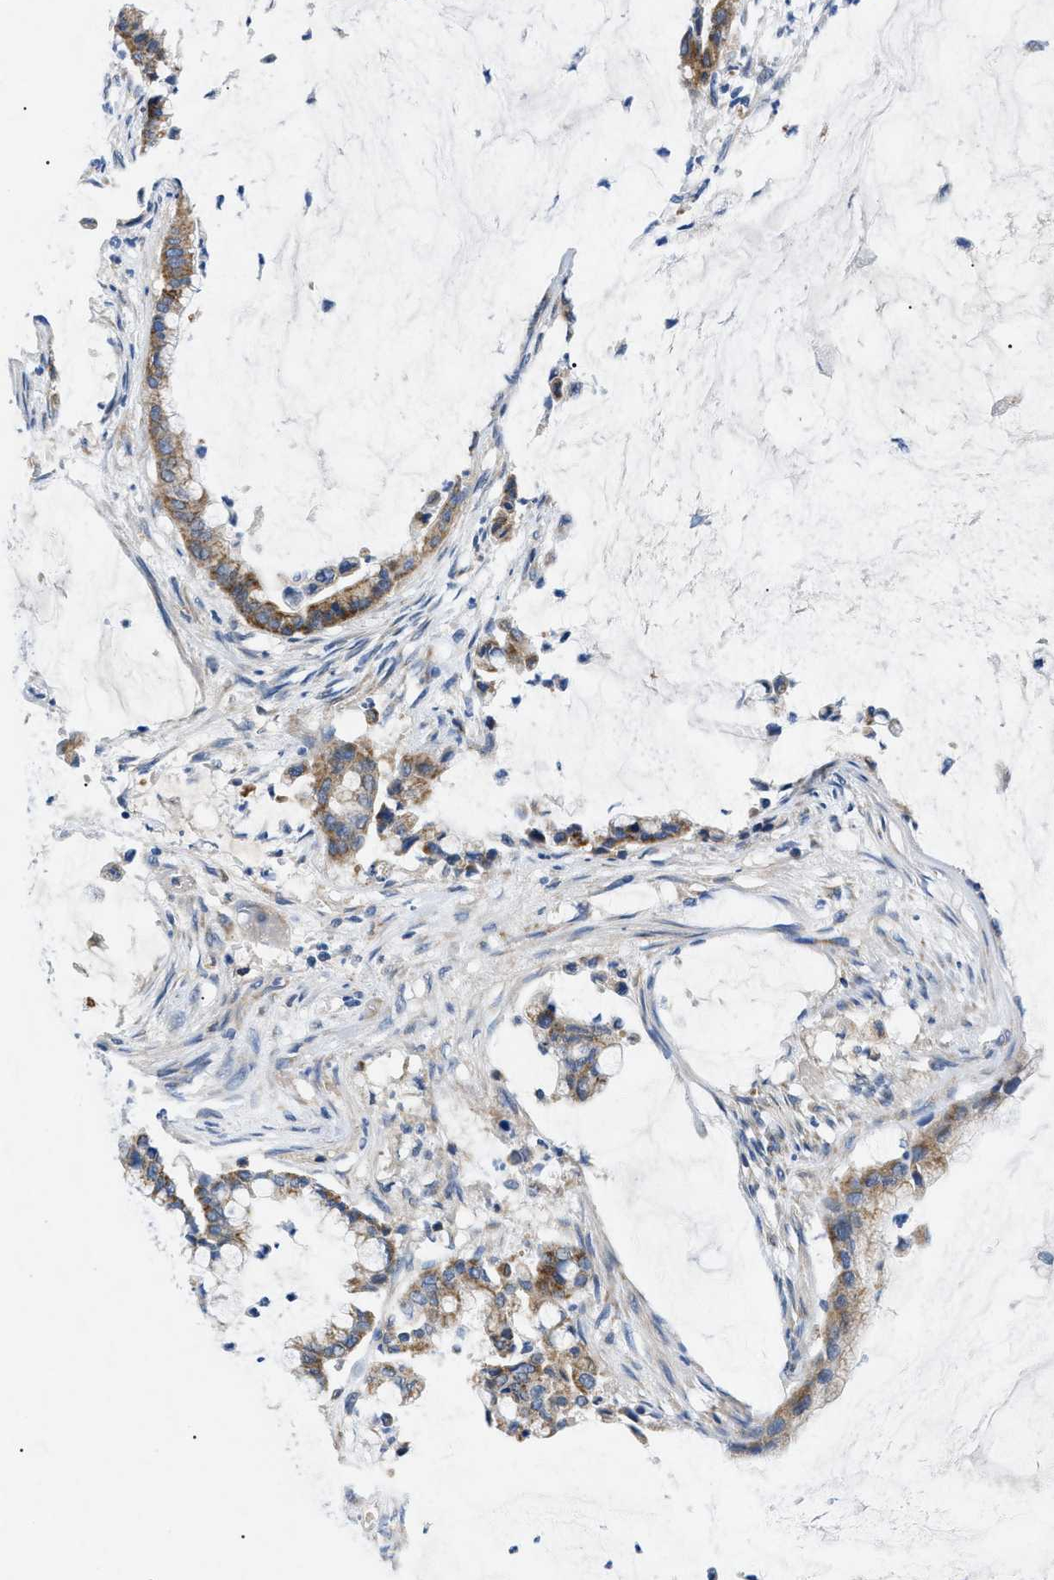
{"staining": {"intensity": "moderate", "quantity": "25%-75%", "location": "cytoplasmic/membranous"}, "tissue": "pancreatic cancer", "cell_type": "Tumor cells", "image_type": "cancer", "snomed": [{"axis": "morphology", "description": "Adenocarcinoma, NOS"}, {"axis": "topography", "description": "Pancreas"}], "caption": "Adenocarcinoma (pancreatic) stained with DAB immunohistochemistry (IHC) demonstrates medium levels of moderate cytoplasmic/membranous expression in about 25%-75% of tumor cells.", "gene": "TOMM6", "patient": {"sex": "male", "age": 41}}